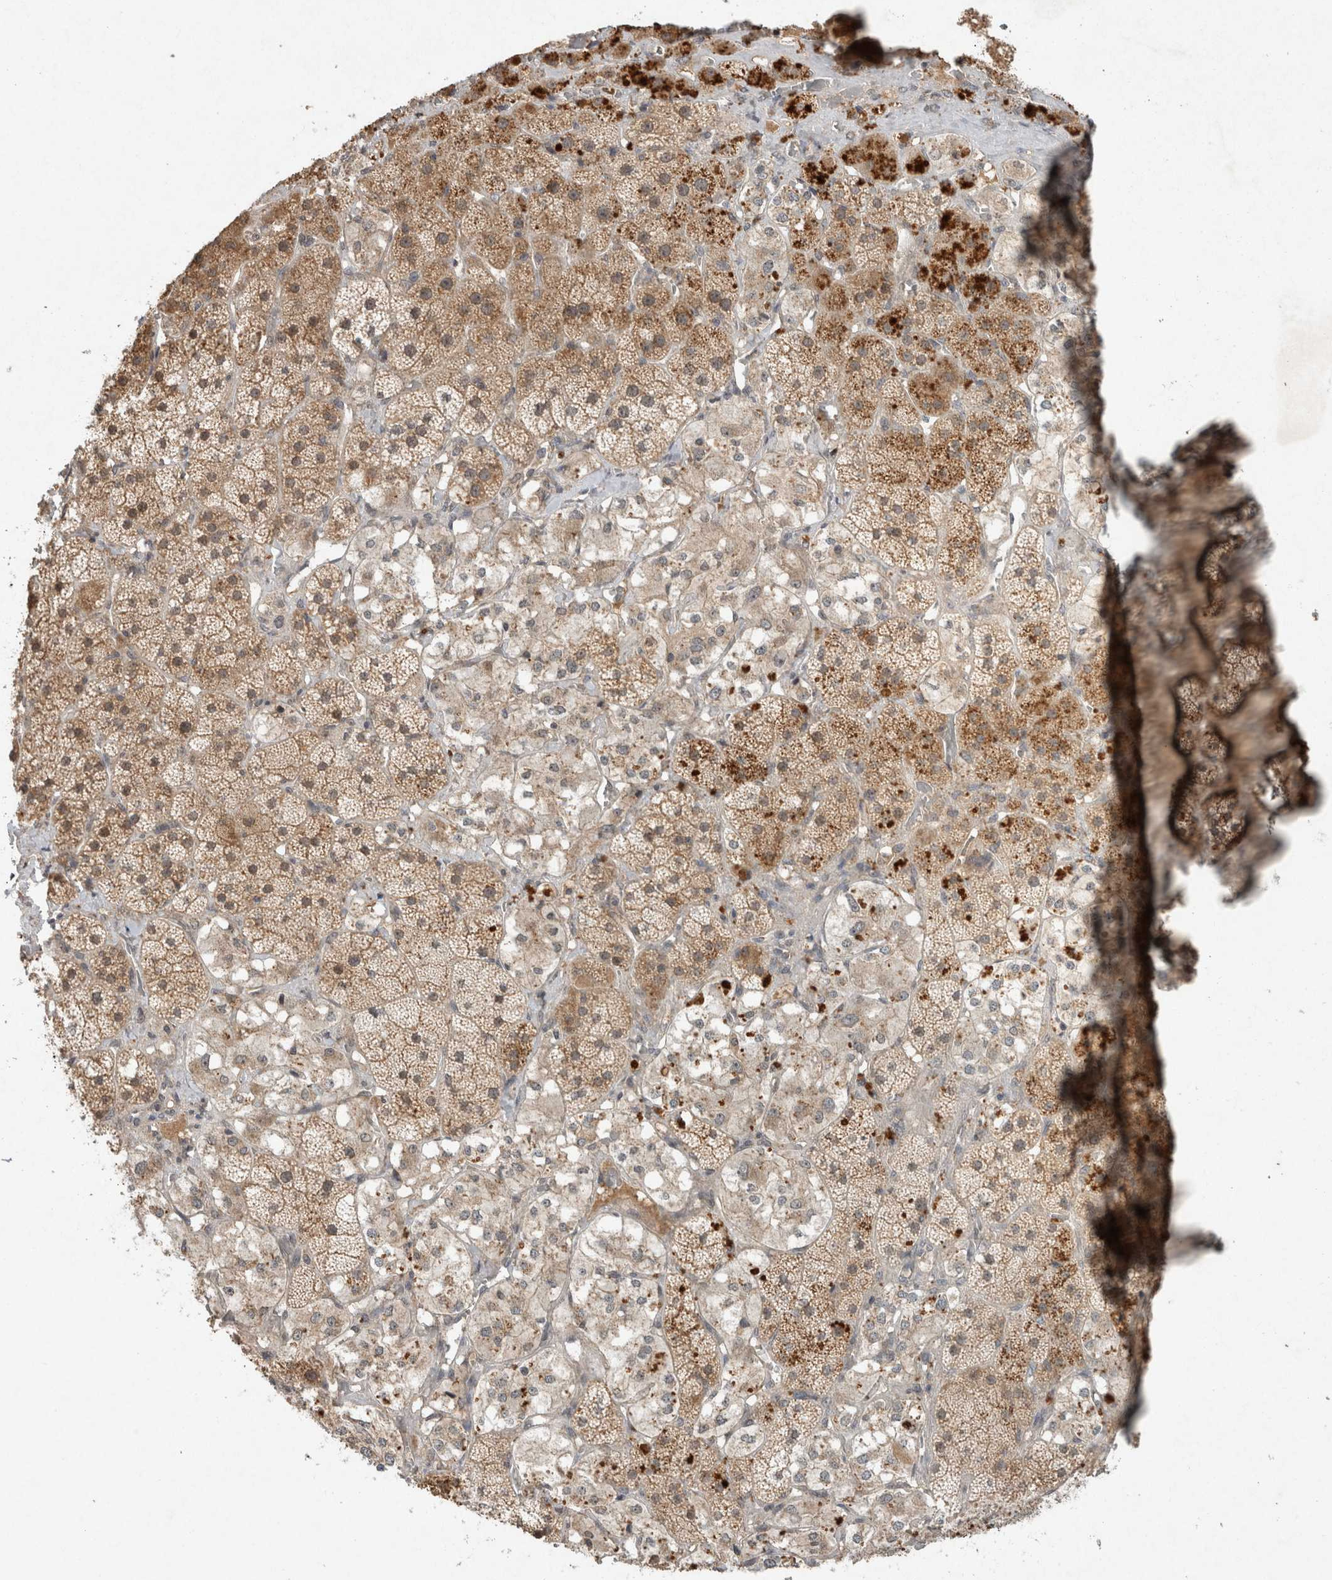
{"staining": {"intensity": "moderate", "quantity": ">75%", "location": "cytoplasmic/membranous"}, "tissue": "adrenal gland", "cell_type": "Glandular cells", "image_type": "normal", "snomed": [{"axis": "morphology", "description": "Normal tissue, NOS"}, {"axis": "topography", "description": "Adrenal gland"}], "caption": "Protein expression by IHC shows moderate cytoplasmic/membranous expression in about >75% of glandular cells in normal adrenal gland. (Brightfield microscopy of DAB IHC at high magnification).", "gene": "LOXL2", "patient": {"sex": "male", "age": 57}}